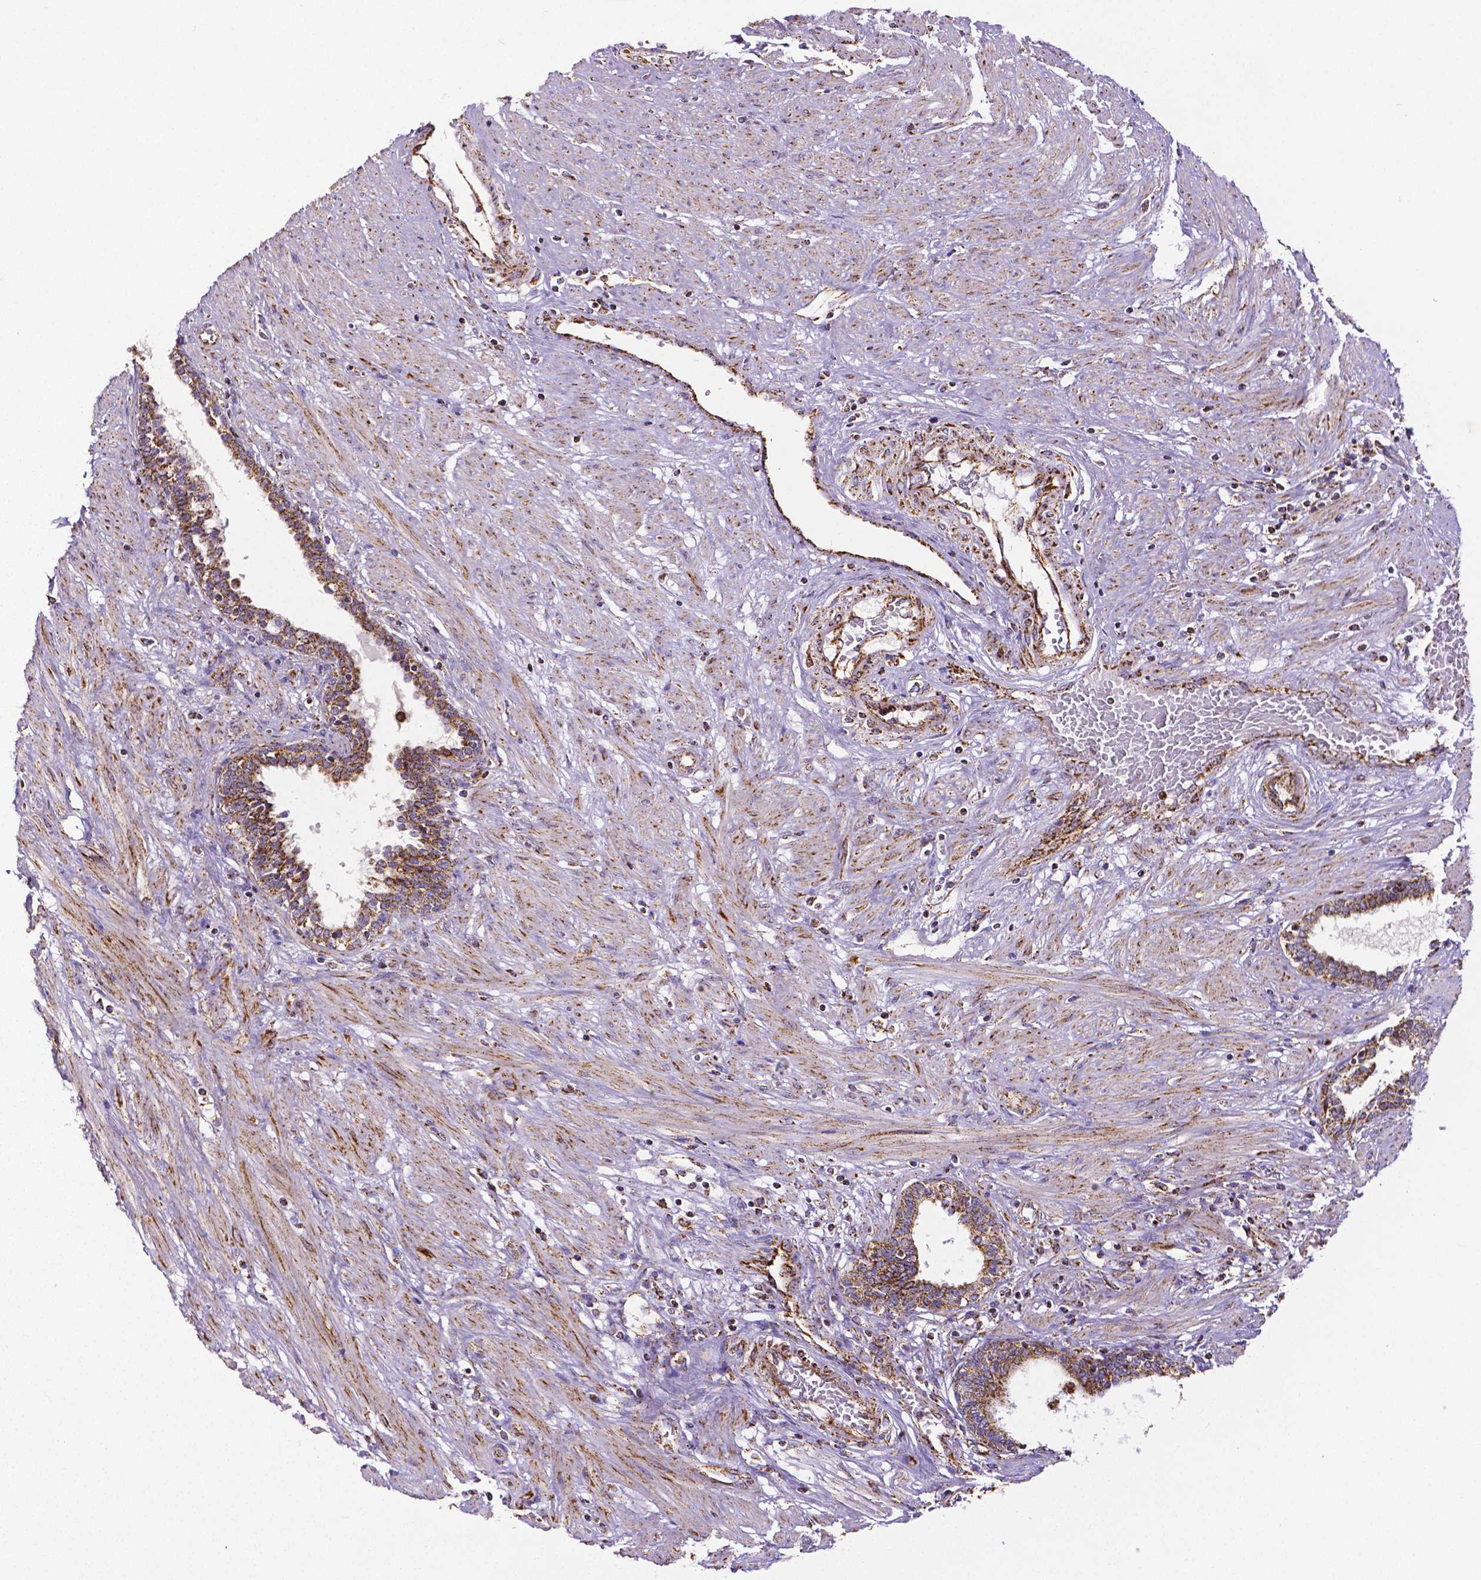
{"staining": {"intensity": "strong", "quantity": ">75%", "location": "cytoplasmic/membranous"}, "tissue": "prostate", "cell_type": "Glandular cells", "image_type": "normal", "snomed": [{"axis": "morphology", "description": "Normal tissue, NOS"}, {"axis": "topography", "description": "Prostate"}], "caption": "DAB (3,3'-diaminobenzidine) immunohistochemical staining of benign human prostate displays strong cytoplasmic/membranous protein expression in about >75% of glandular cells. Nuclei are stained in blue.", "gene": "MACC1", "patient": {"sex": "male", "age": 55}}